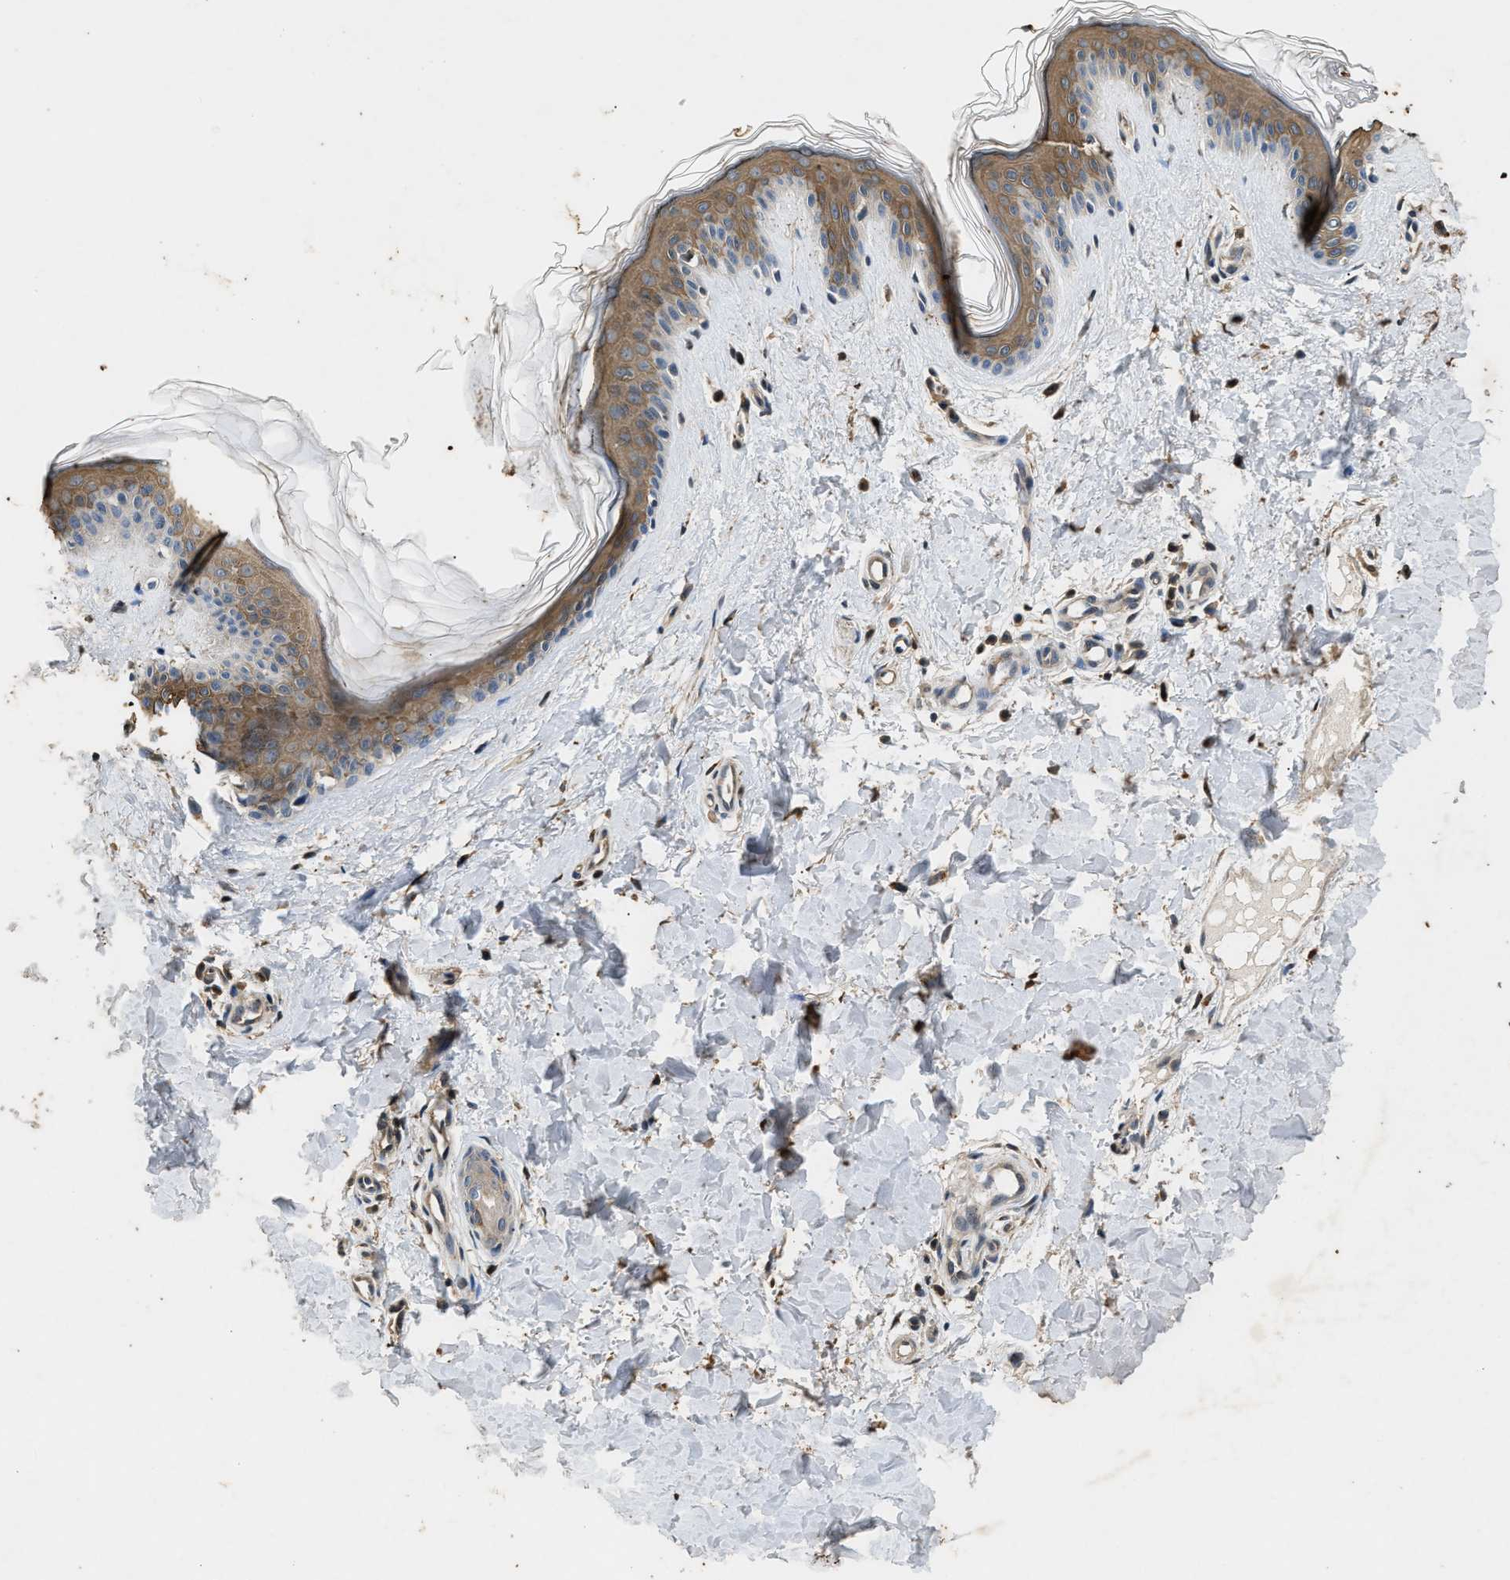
{"staining": {"intensity": "moderate", "quantity": ">75%", "location": "cytoplasmic/membranous"}, "tissue": "skin", "cell_type": "Fibroblasts", "image_type": "normal", "snomed": [{"axis": "morphology", "description": "Normal tissue, NOS"}, {"axis": "topography", "description": "Skin"}], "caption": "Immunohistochemistry micrograph of unremarkable skin stained for a protein (brown), which reveals medium levels of moderate cytoplasmic/membranous positivity in approximately >75% of fibroblasts.", "gene": "CHUK", "patient": {"sex": "female", "age": 41}}